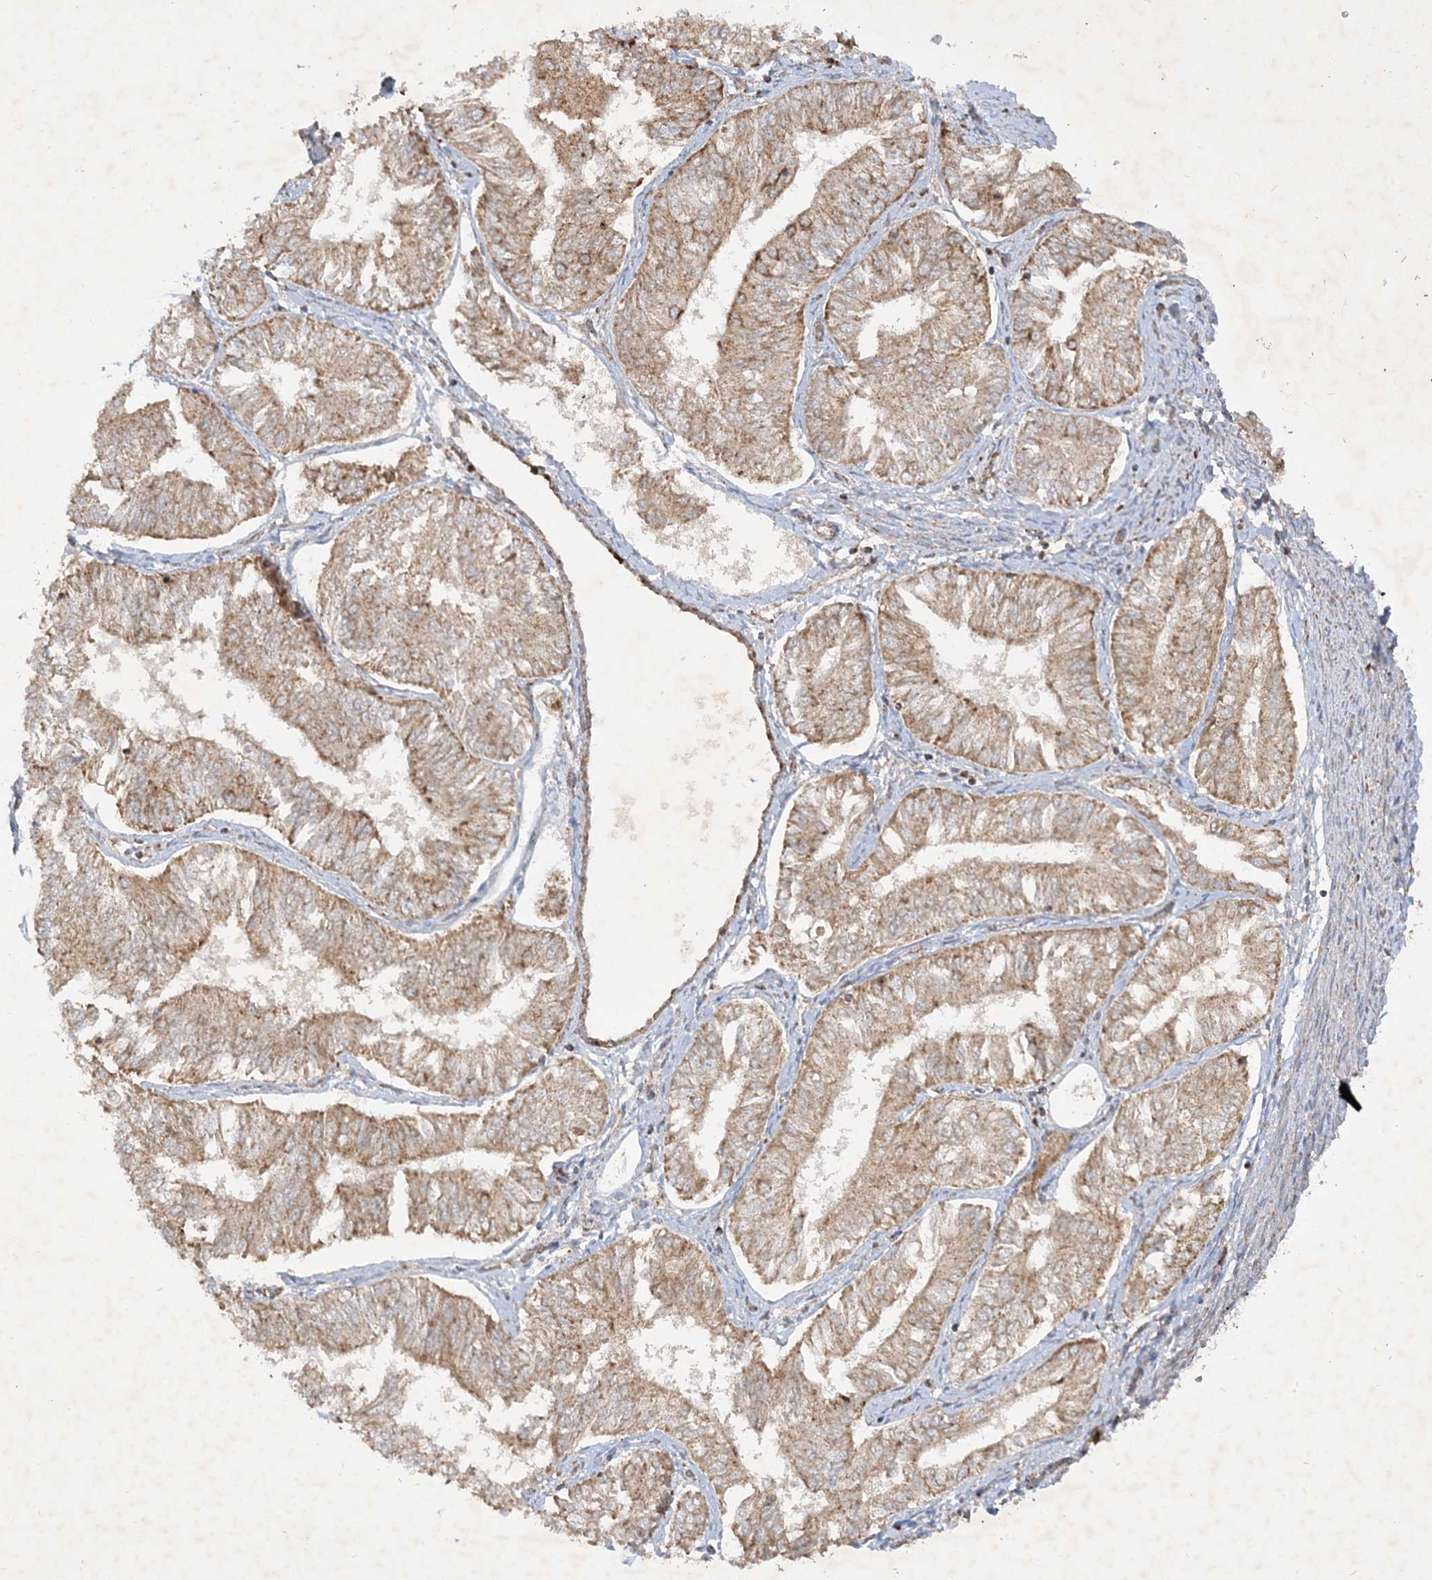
{"staining": {"intensity": "moderate", "quantity": ">75%", "location": "cytoplasmic/membranous"}, "tissue": "endometrial cancer", "cell_type": "Tumor cells", "image_type": "cancer", "snomed": [{"axis": "morphology", "description": "Adenocarcinoma, NOS"}, {"axis": "topography", "description": "Endometrium"}], "caption": "Immunohistochemistry of endometrial cancer exhibits medium levels of moderate cytoplasmic/membranous positivity in approximately >75% of tumor cells.", "gene": "NDUFAF3", "patient": {"sex": "female", "age": 58}}